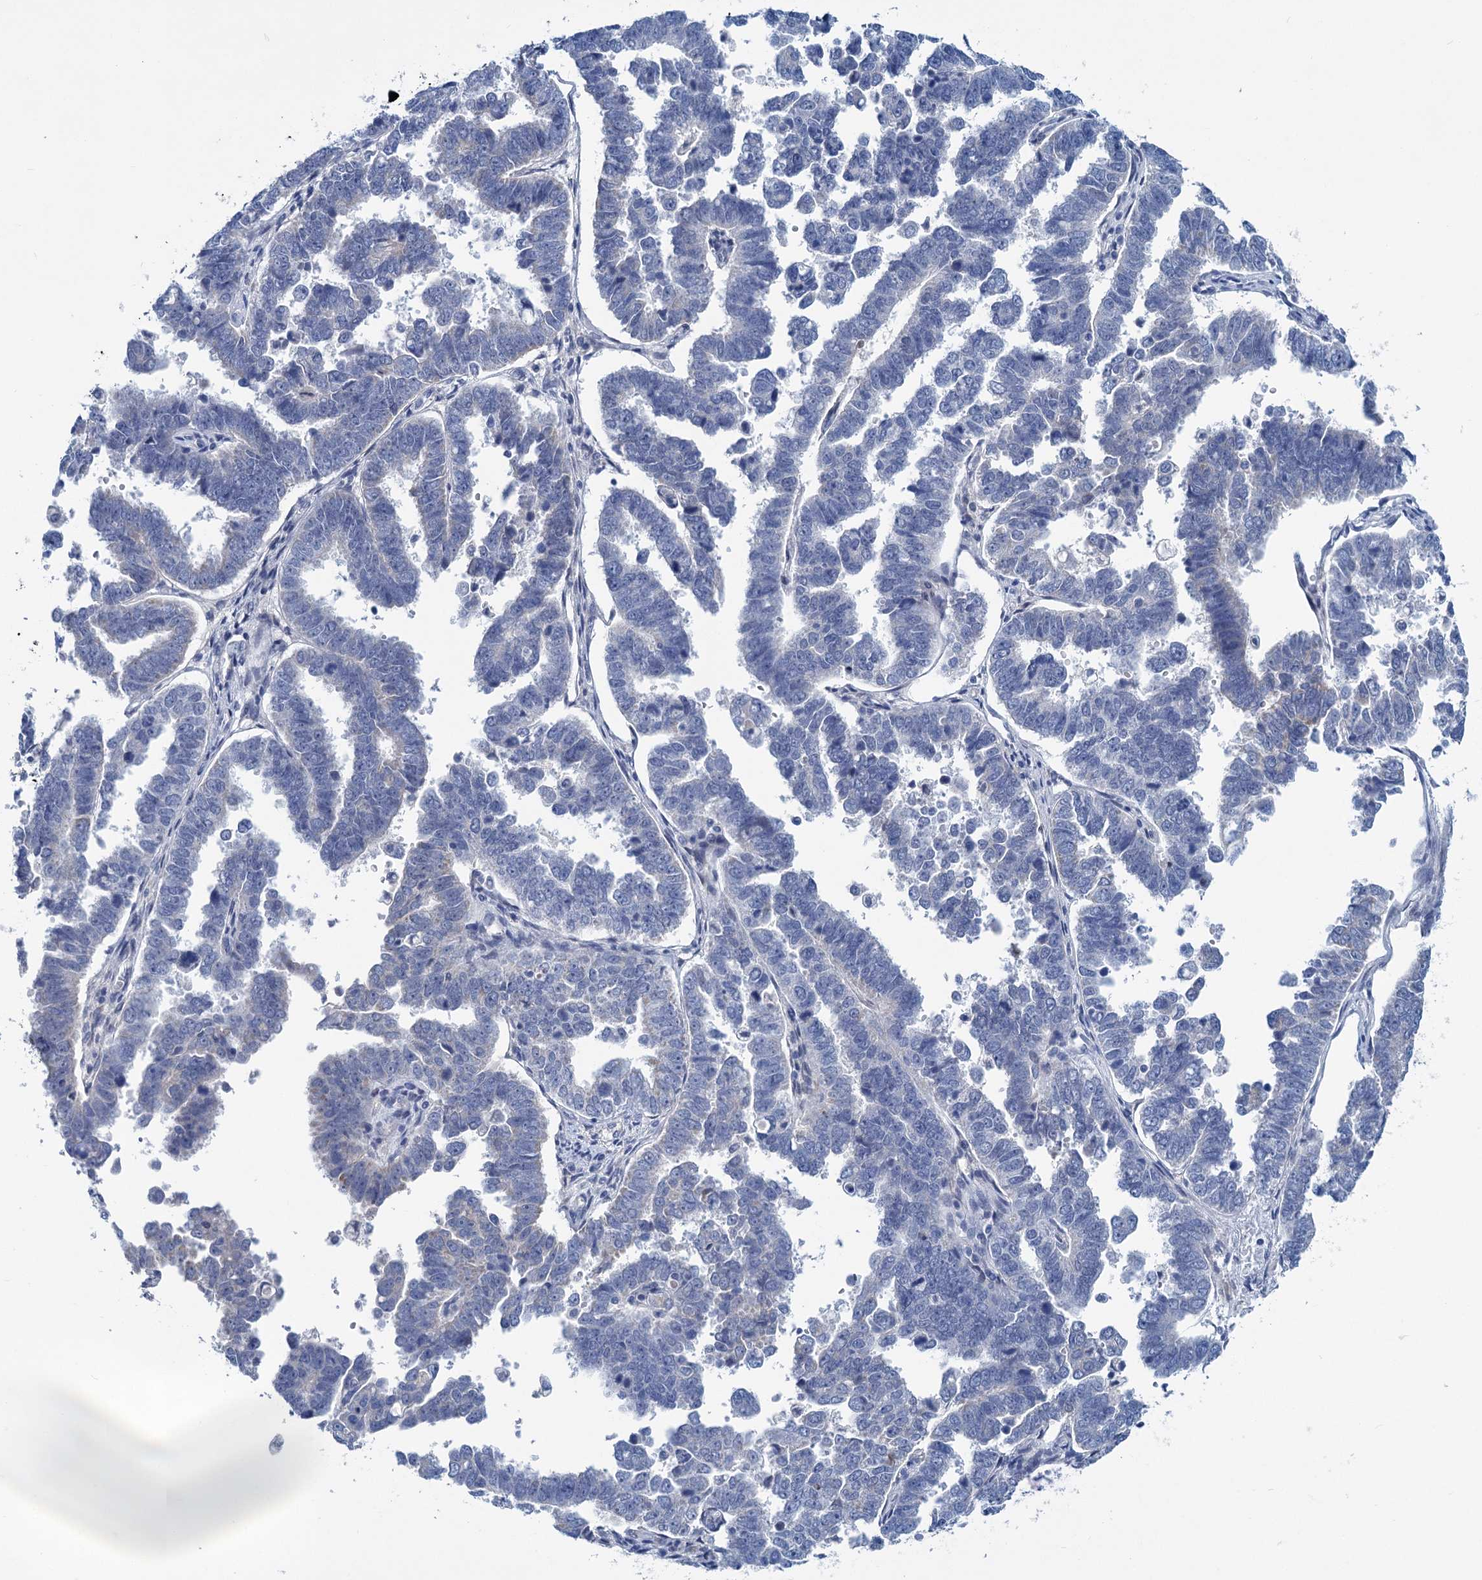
{"staining": {"intensity": "negative", "quantity": "none", "location": "none"}, "tissue": "endometrial cancer", "cell_type": "Tumor cells", "image_type": "cancer", "snomed": [{"axis": "morphology", "description": "Adenocarcinoma, NOS"}, {"axis": "topography", "description": "Endometrium"}], "caption": "IHC histopathology image of adenocarcinoma (endometrial) stained for a protein (brown), which exhibits no expression in tumor cells.", "gene": "CHDH", "patient": {"sex": "female", "age": 75}}